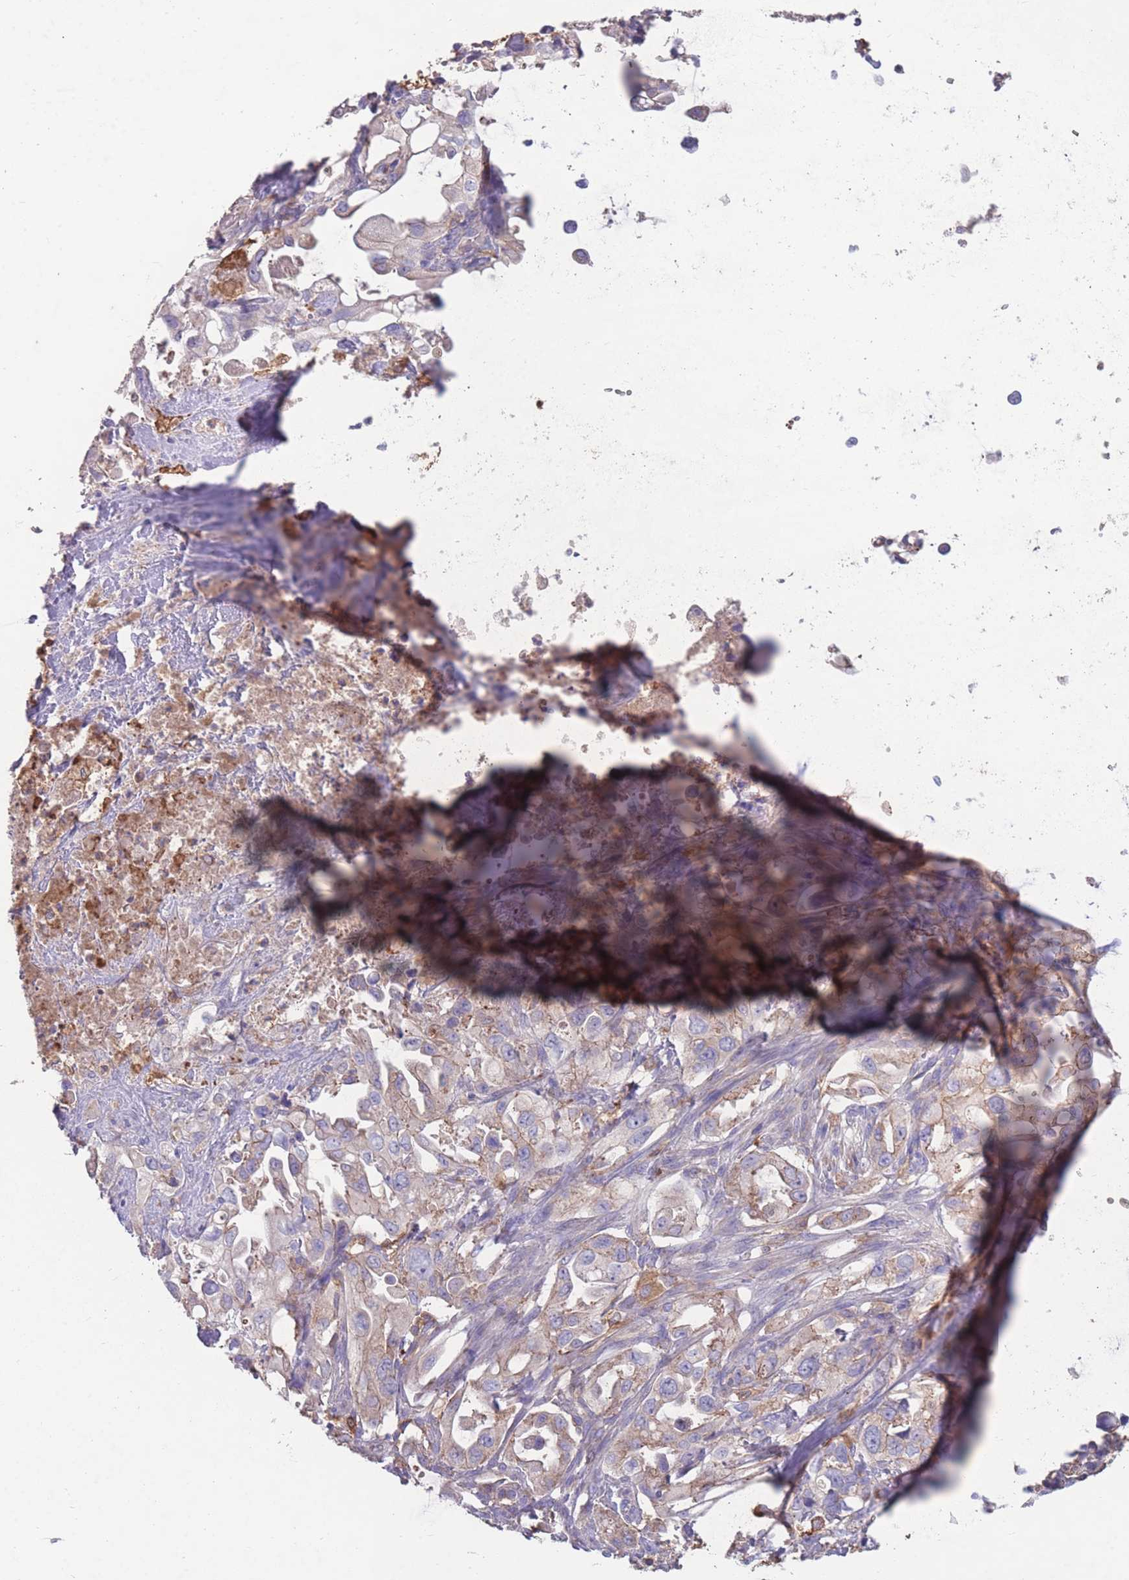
{"staining": {"intensity": "moderate", "quantity": "<25%", "location": "cytoplasmic/membranous"}, "tissue": "pancreatic cancer", "cell_type": "Tumor cells", "image_type": "cancer", "snomed": [{"axis": "morphology", "description": "Adenocarcinoma, NOS"}, {"axis": "topography", "description": "Pancreas"}], "caption": "Moderate cytoplasmic/membranous protein positivity is seen in about <25% of tumor cells in pancreatic cancer.", "gene": "CD33", "patient": {"sex": "female", "age": 61}}